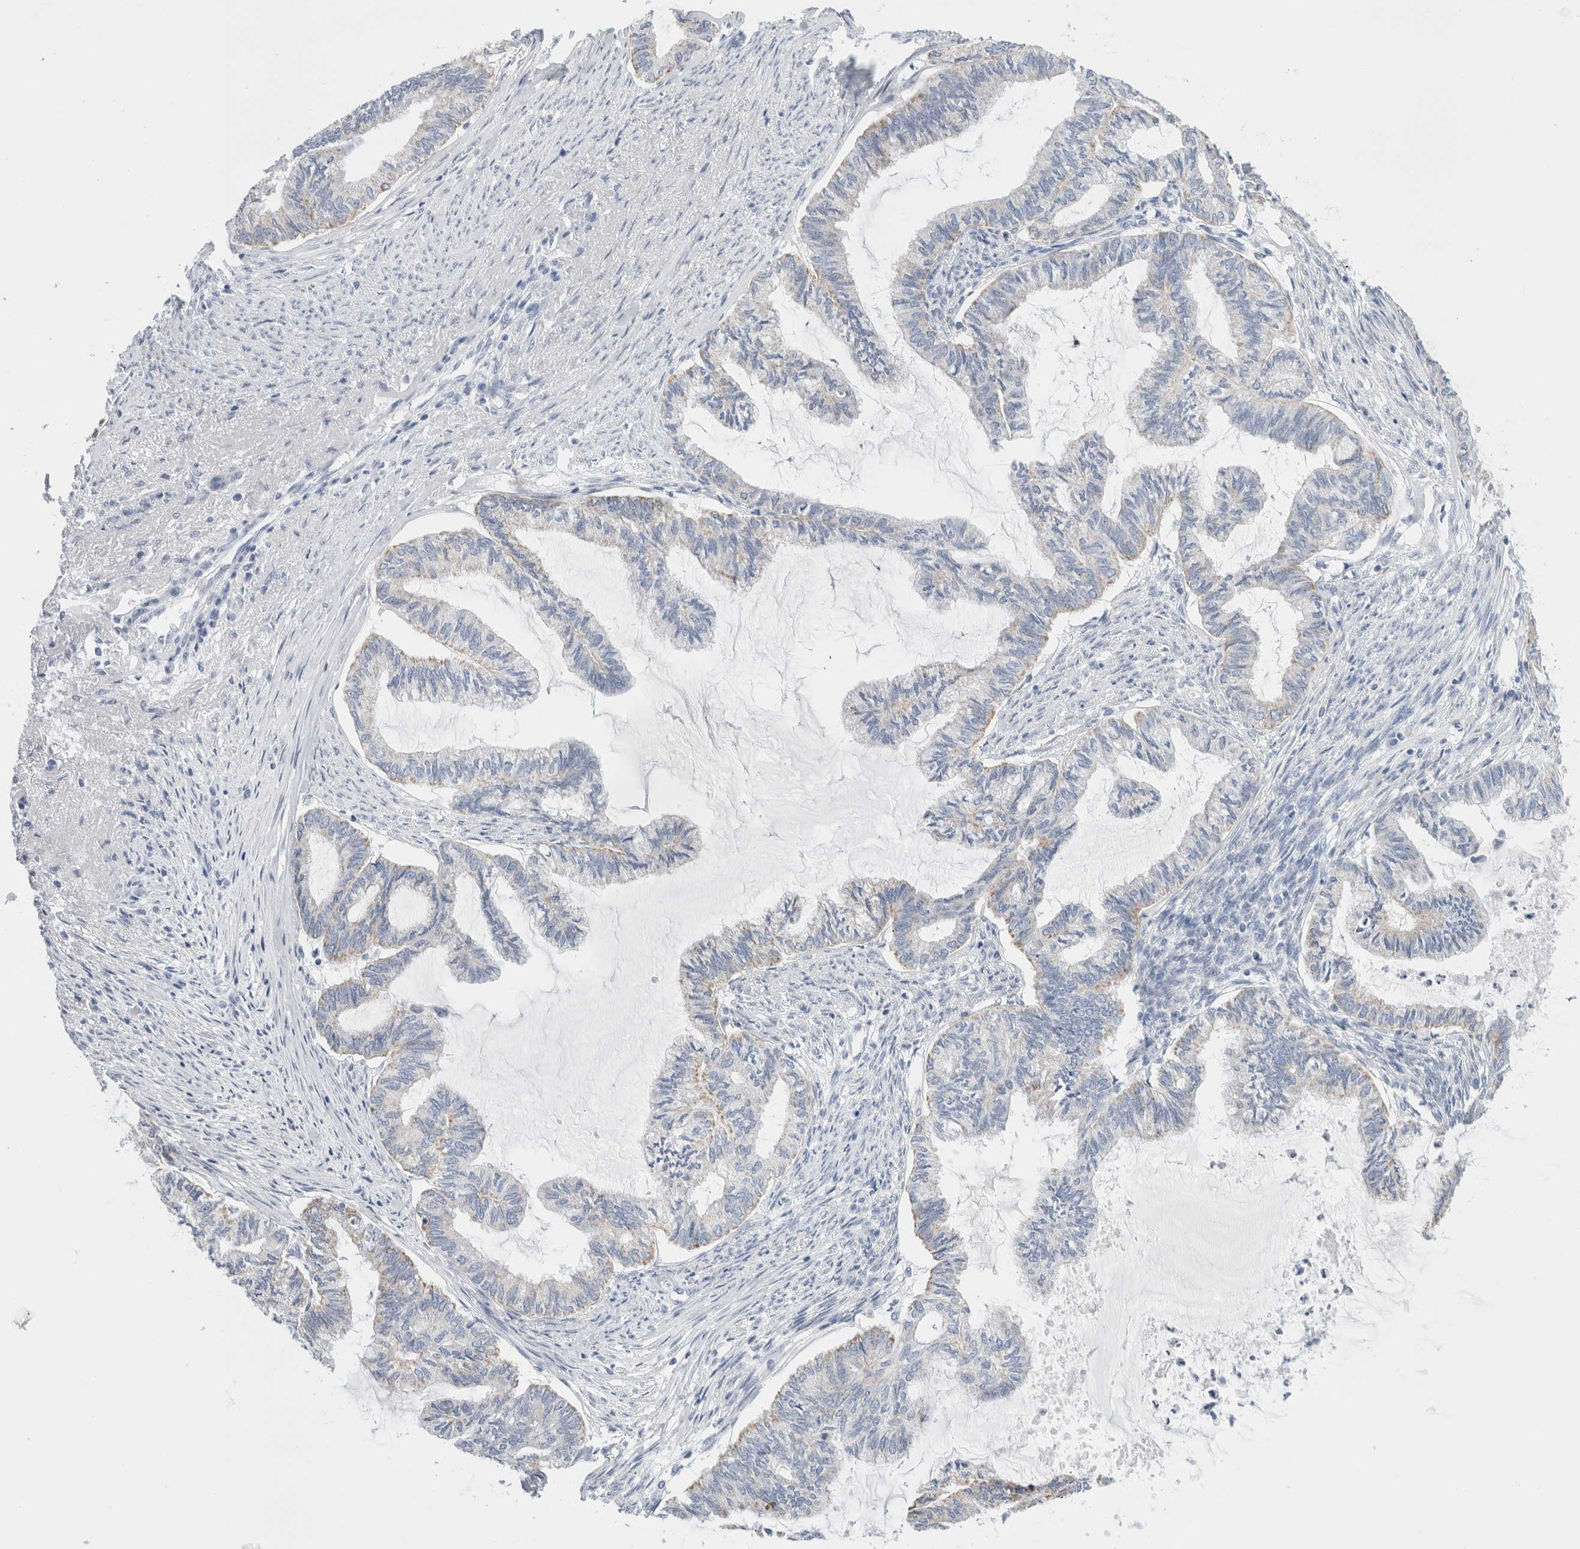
{"staining": {"intensity": "weak", "quantity": "<25%", "location": "cytoplasmic/membranous"}, "tissue": "endometrial cancer", "cell_type": "Tumor cells", "image_type": "cancer", "snomed": [{"axis": "morphology", "description": "Adenocarcinoma, NOS"}, {"axis": "topography", "description": "Endometrium"}], "caption": "Protein analysis of endometrial cancer (adenocarcinoma) displays no significant expression in tumor cells.", "gene": "ECHDC2", "patient": {"sex": "female", "age": 86}}